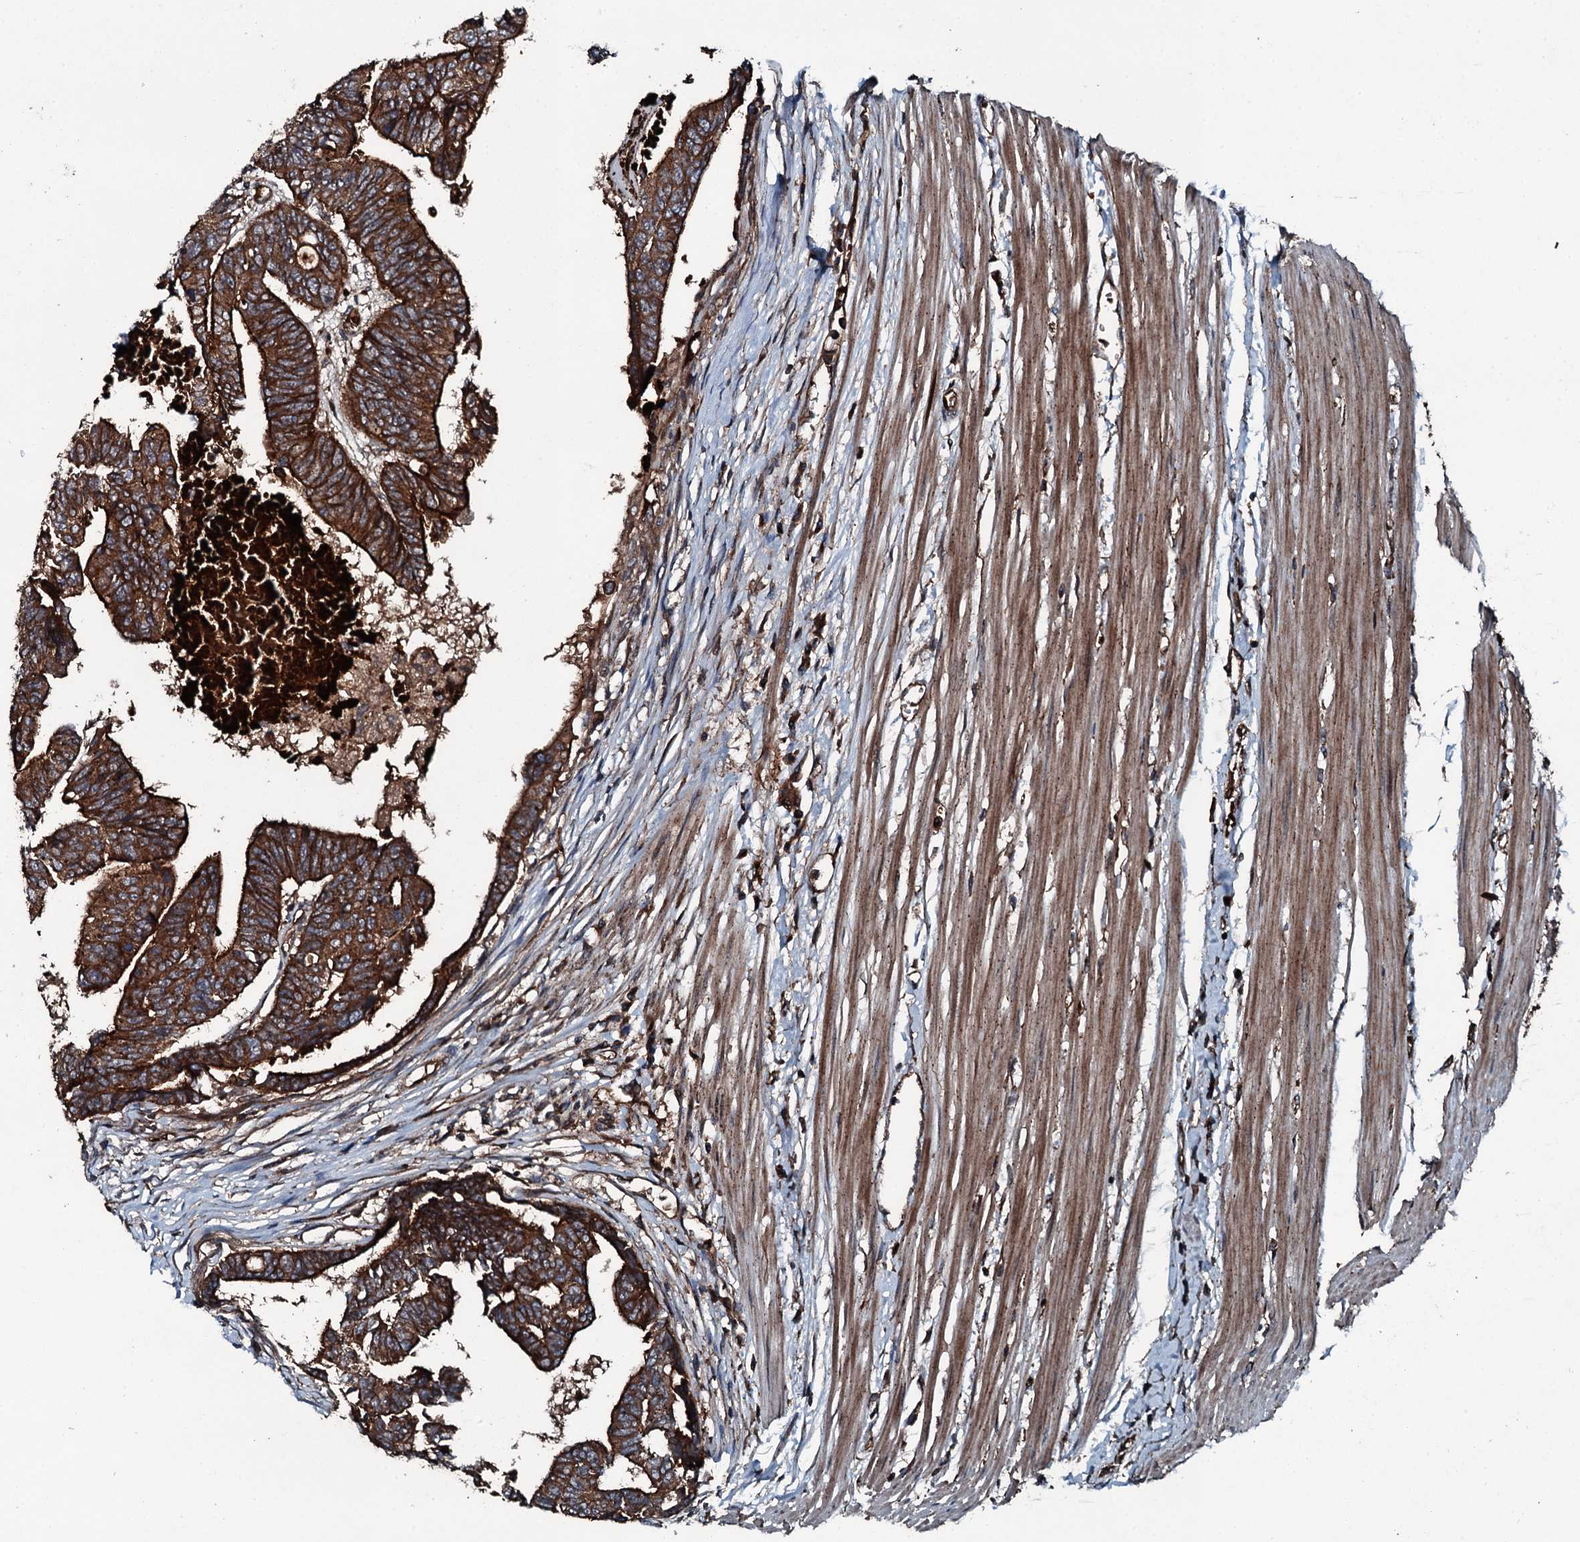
{"staining": {"intensity": "strong", "quantity": ">75%", "location": "cytoplasmic/membranous"}, "tissue": "colorectal cancer", "cell_type": "Tumor cells", "image_type": "cancer", "snomed": [{"axis": "morphology", "description": "Adenocarcinoma, NOS"}, {"axis": "topography", "description": "Rectum"}], "caption": "Human adenocarcinoma (colorectal) stained for a protein (brown) shows strong cytoplasmic/membranous positive staining in about >75% of tumor cells.", "gene": "TRIM7", "patient": {"sex": "female", "age": 65}}